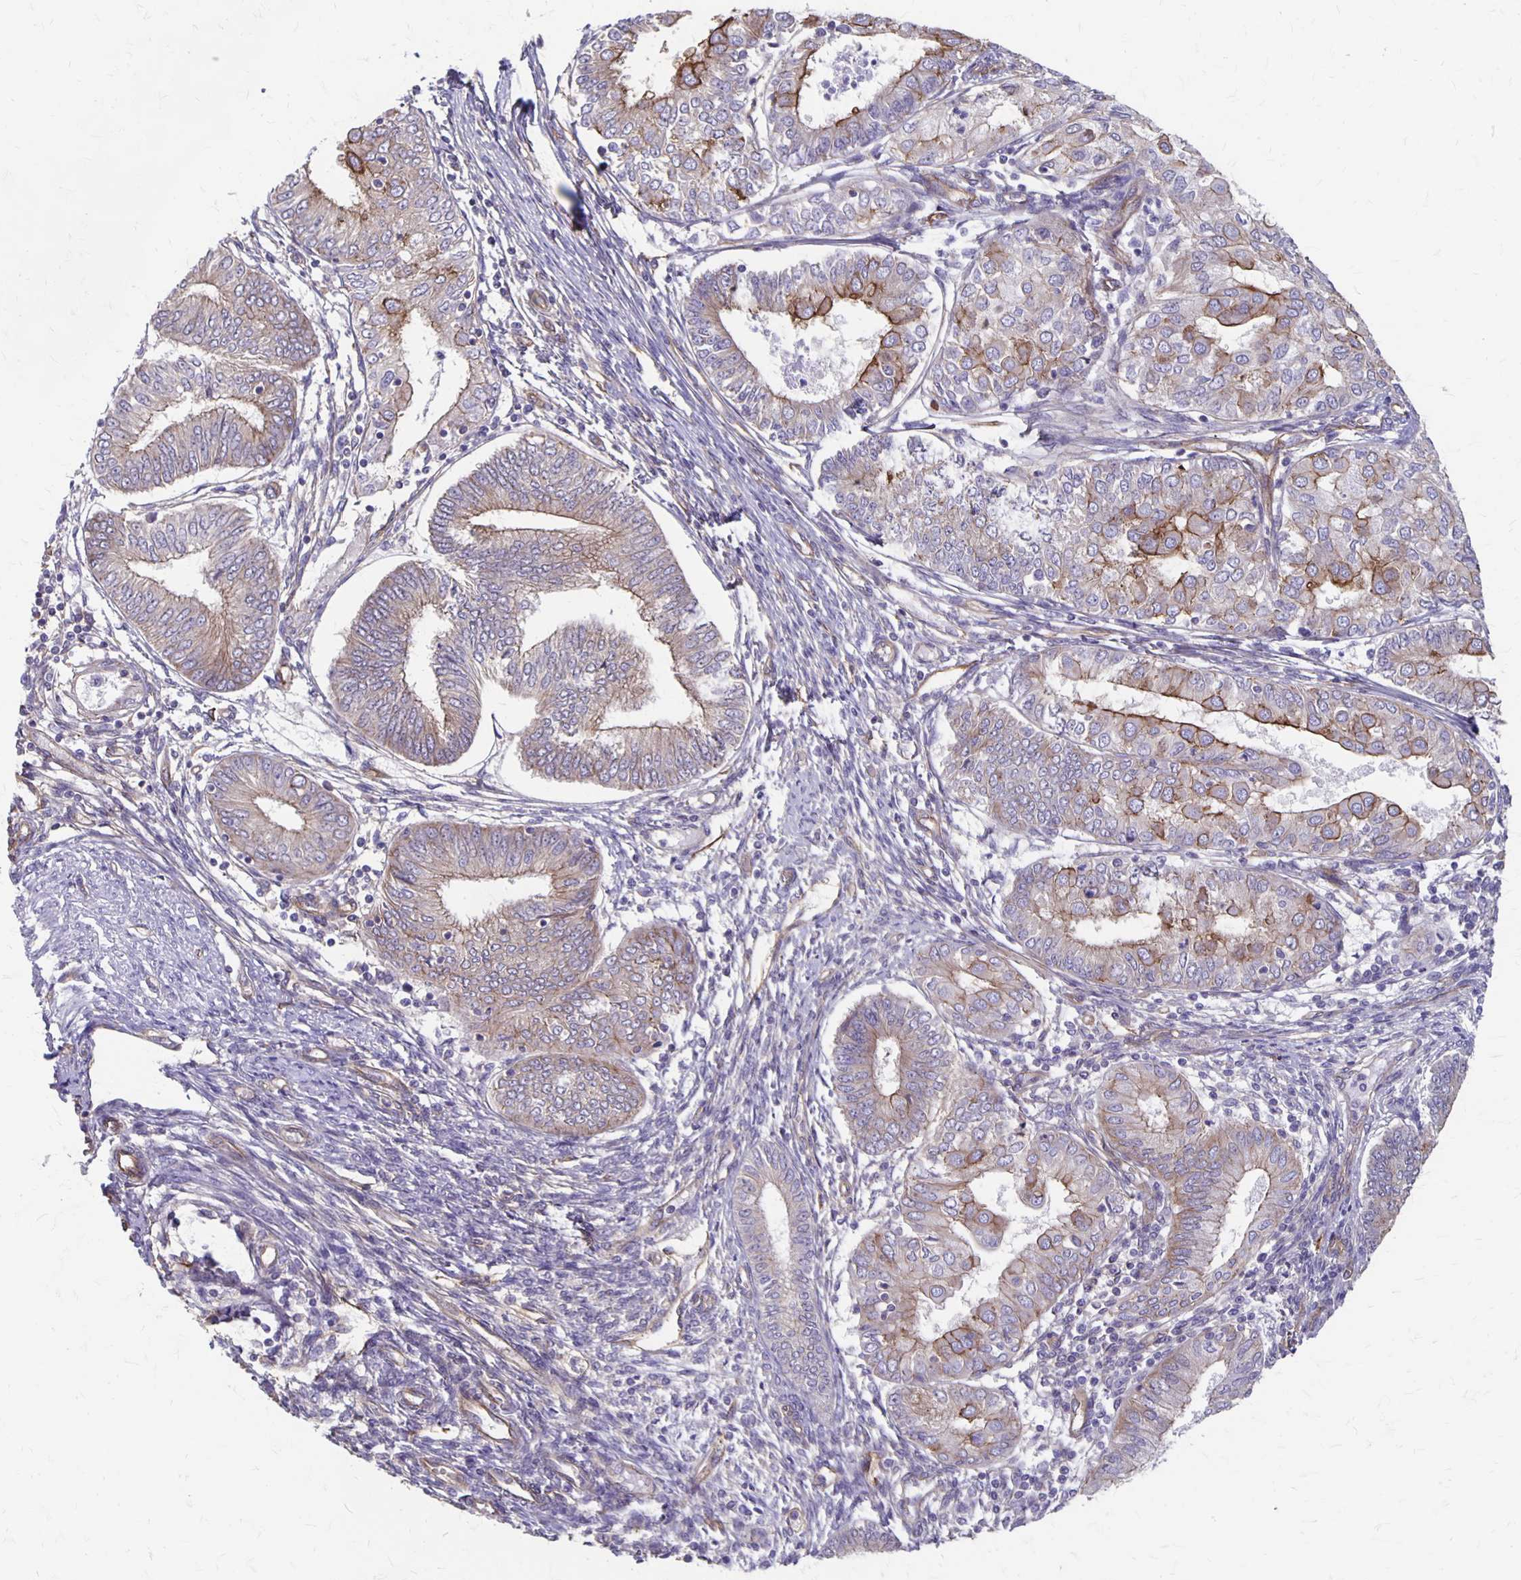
{"staining": {"intensity": "moderate", "quantity": "<25%", "location": "cytoplasmic/membranous"}, "tissue": "endometrial cancer", "cell_type": "Tumor cells", "image_type": "cancer", "snomed": [{"axis": "morphology", "description": "Adenocarcinoma, NOS"}, {"axis": "topography", "description": "Endometrium"}], "caption": "About <25% of tumor cells in endometrial cancer demonstrate moderate cytoplasmic/membranous protein positivity as visualized by brown immunohistochemical staining.", "gene": "PPP1R3E", "patient": {"sex": "female", "age": 68}}